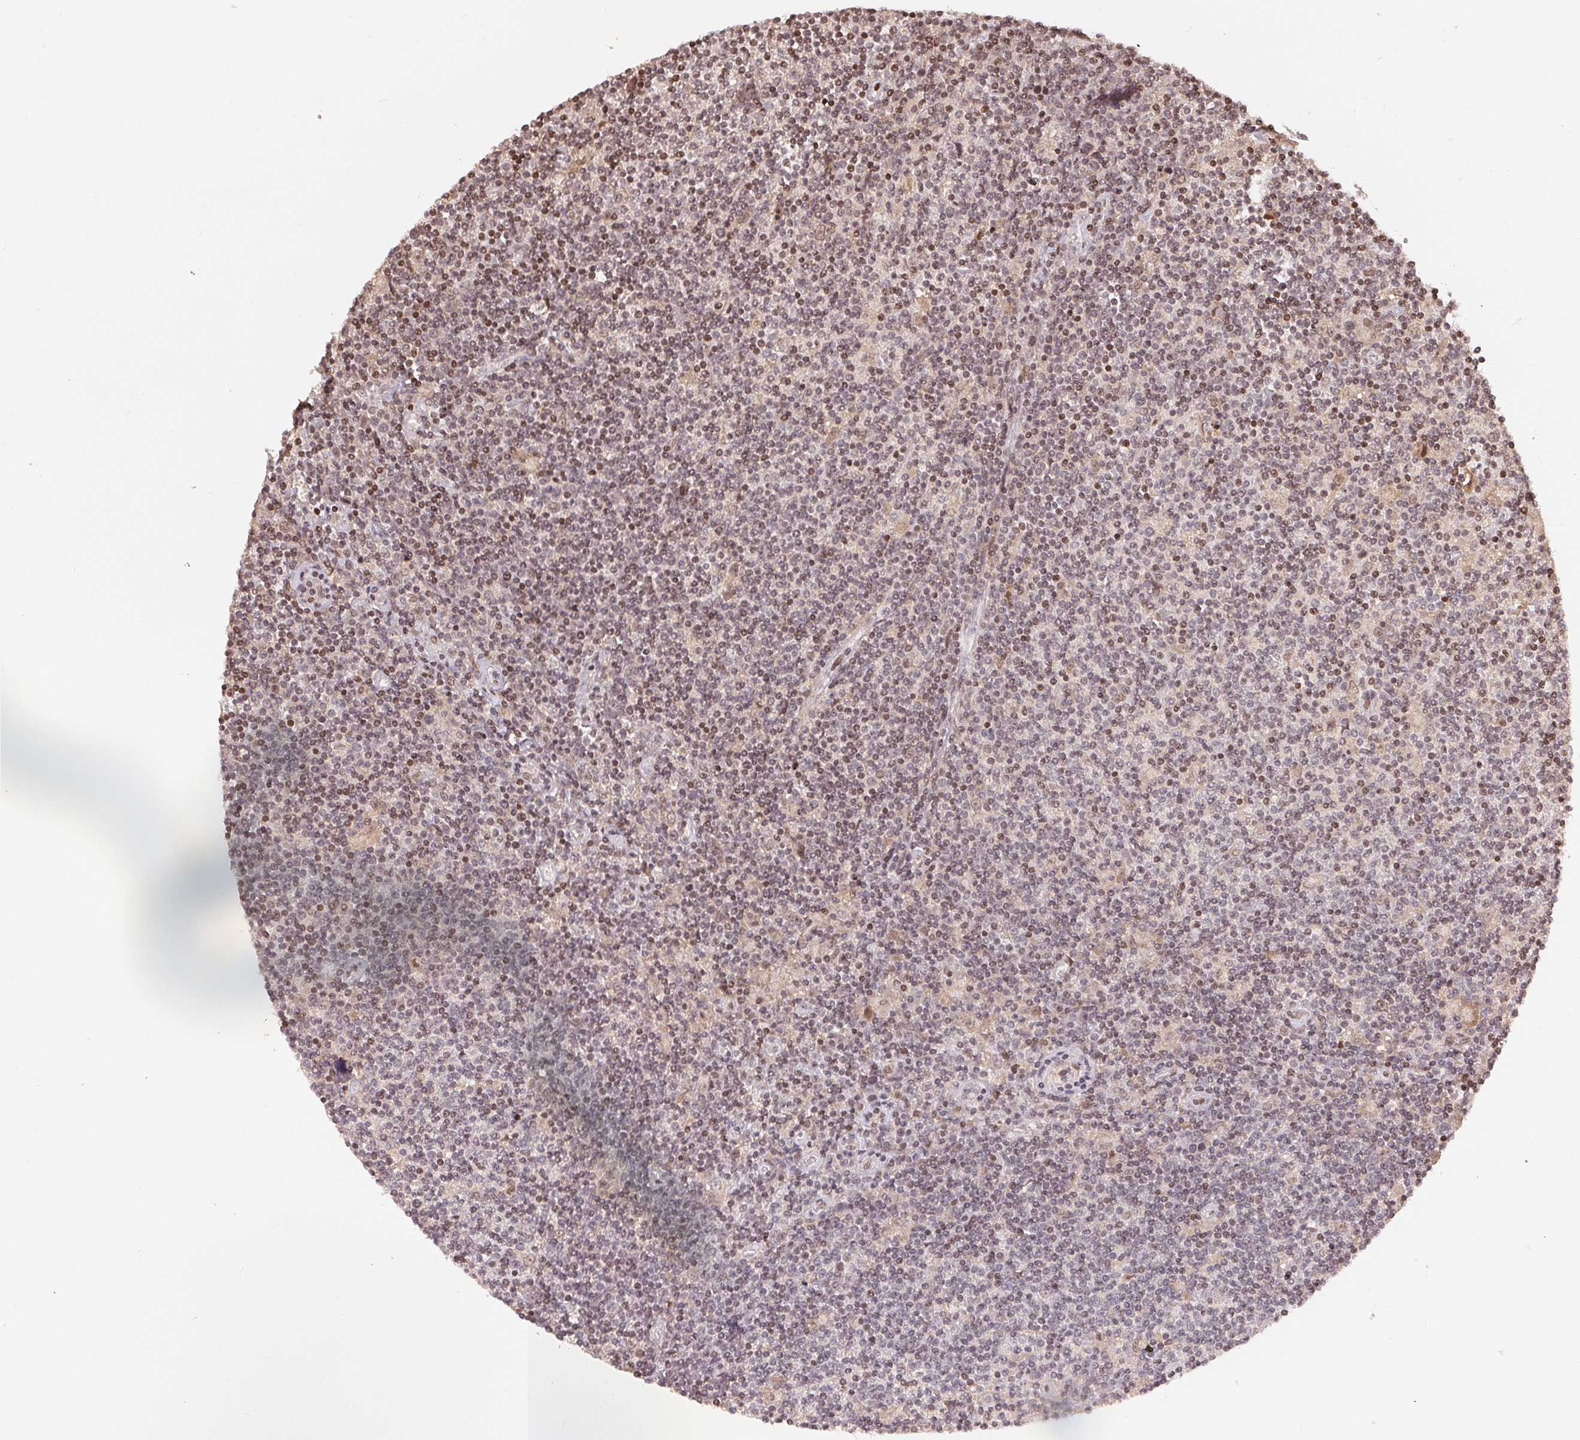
{"staining": {"intensity": "moderate", "quantity": ">75%", "location": "nuclear"}, "tissue": "lymphoma", "cell_type": "Tumor cells", "image_type": "cancer", "snomed": [{"axis": "morphology", "description": "Hodgkin's disease, NOS"}, {"axis": "topography", "description": "Lymph node"}], "caption": "This image demonstrates immunohistochemistry (IHC) staining of human lymphoma, with medium moderate nuclear positivity in approximately >75% of tumor cells.", "gene": "MAPKAPK2", "patient": {"sex": "male", "age": 40}}